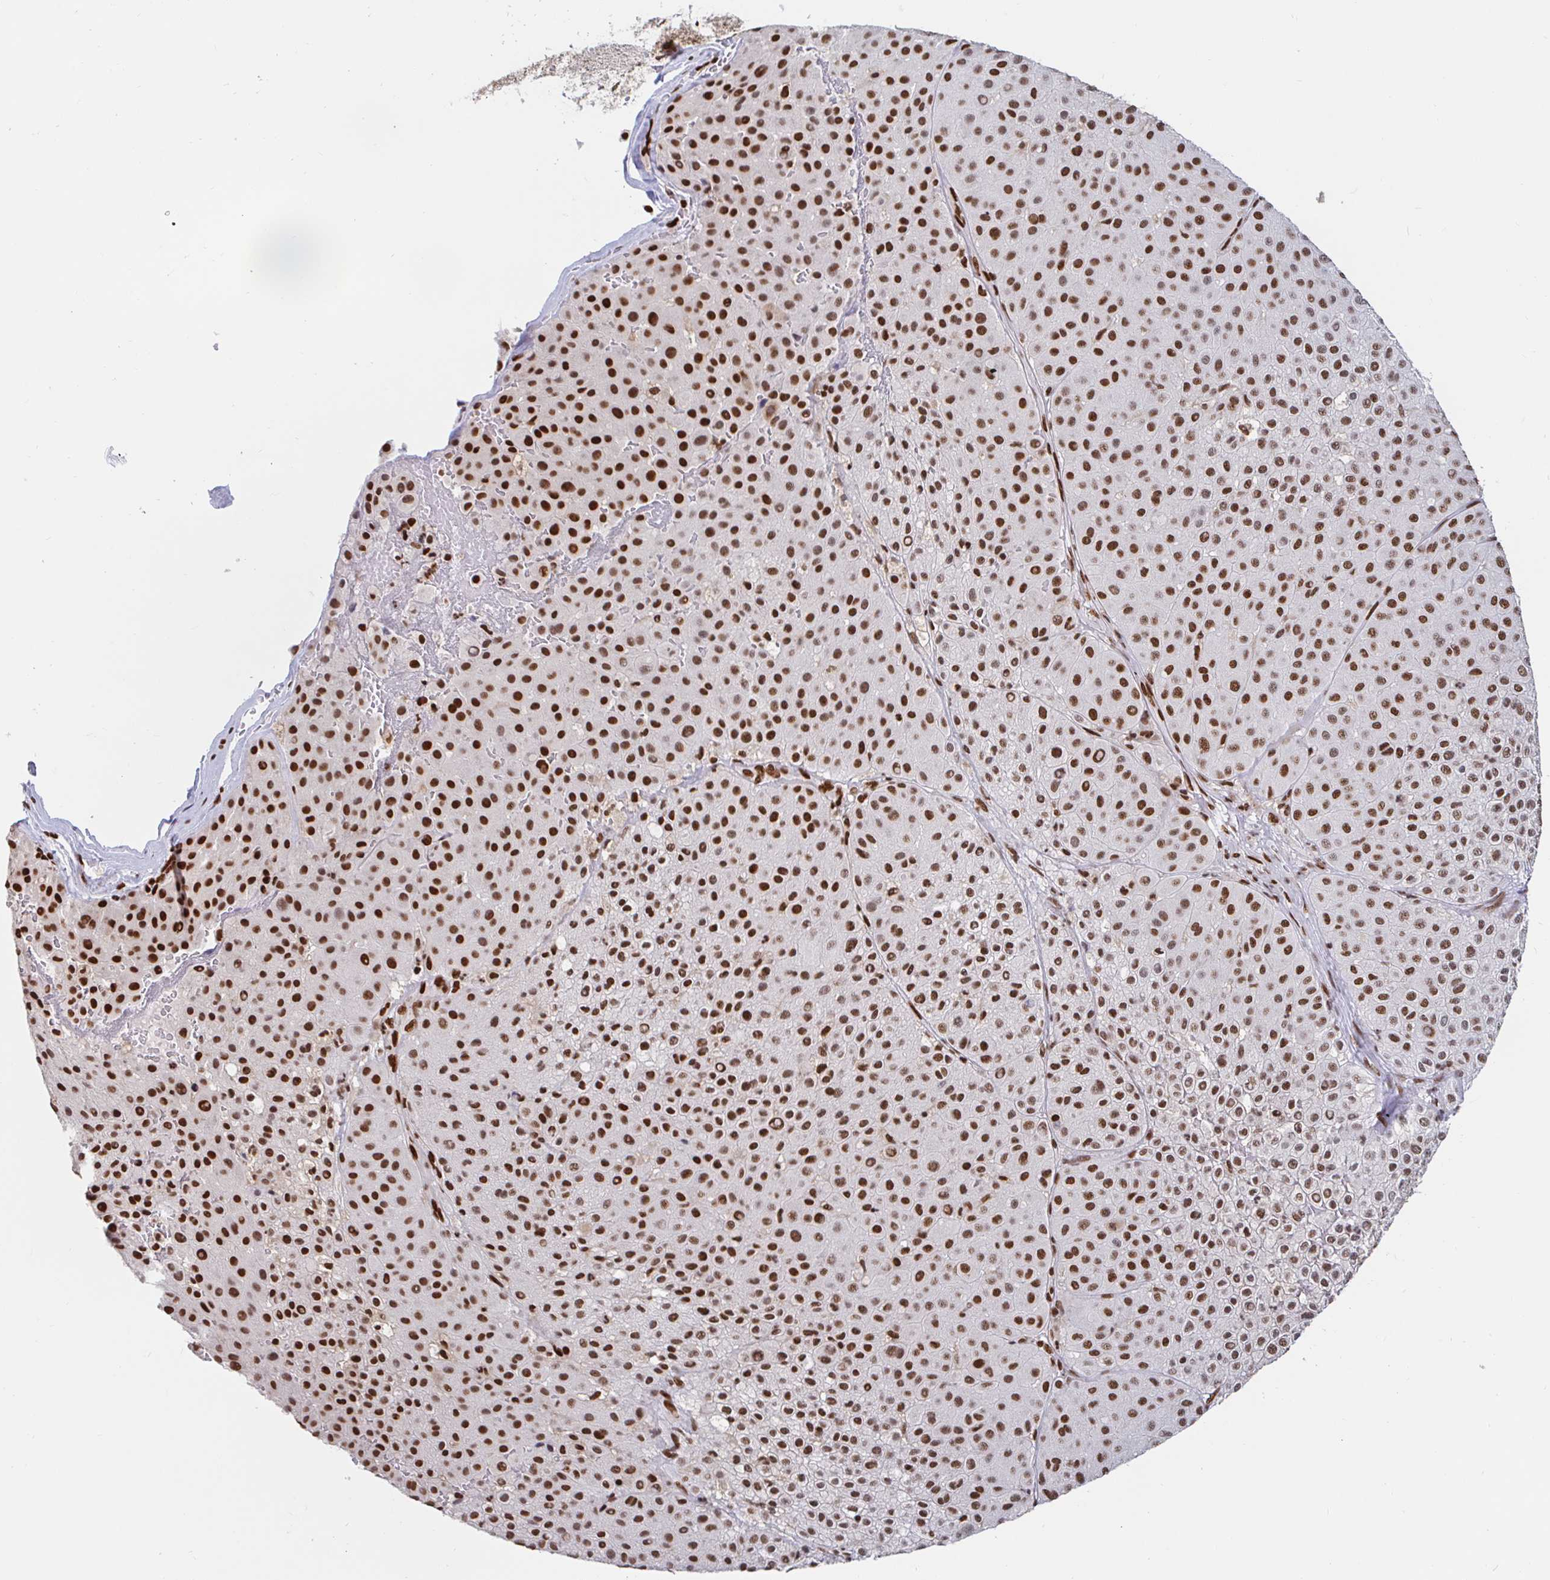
{"staining": {"intensity": "strong", "quantity": "25%-75%", "location": "nuclear"}, "tissue": "melanoma", "cell_type": "Tumor cells", "image_type": "cancer", "snomed": [{"axis": "morphology", "description": "Malignant melanoma, Metastatic site"}, {"axis": "topography", "description": "Smooth muscle"}], "caption": "Immunohistochemistry staining of malignant melanoma (metastatic site), which shows high levels of strong nuclear staining in approximately 25%-75% of tumor cells indicating strong nuclear protein staining. The staining was performed using DAB (brown) for protein detection and nuclei were counterstained in hematoxylin (blue).", "gene": "RBMX", "patient": {"sex": "male", "age": 41}}